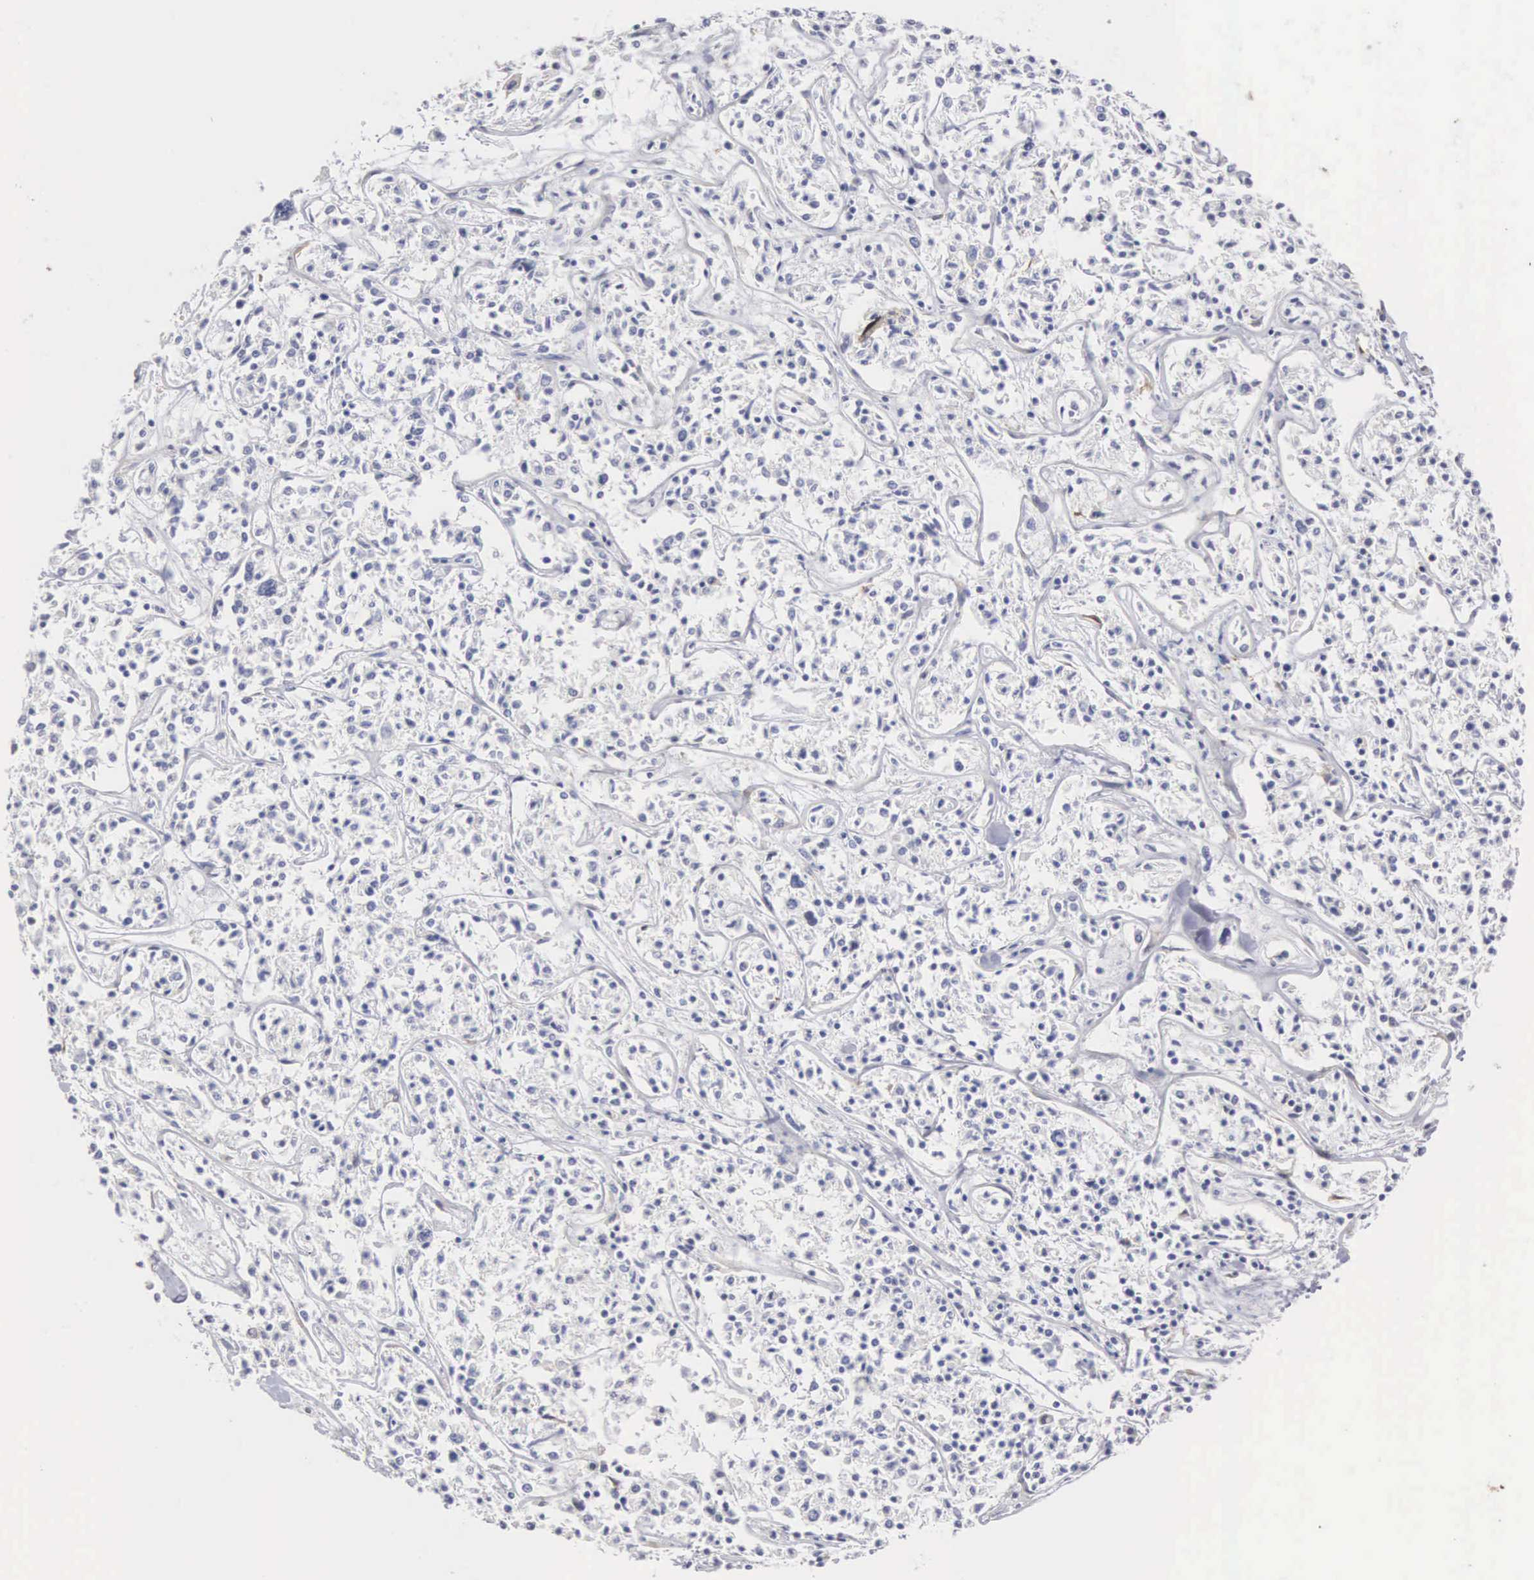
{"staining": {"intensity": "negative", "quantity": "none", "location": "none"}, "tissue": "lymphoma", "cell_type": "Tumor cells", "image_type": "cancer", "snomed": [{"axis": "morphology", "description": "Malignant lymphoma, non-Hodgkin's type, Low grade"}, {"axis": "topography", "description": "Small intestine"}], "caption": "Tumor cells show no significant protein staining in low-grade malignant lymphoma, non-Hodgkin's type. (DAB immunohistochemistry (IHC) with hematoxylin counter stain).", "gene": "ELFN2", "patient": {"sex": "female", "age": 59}}